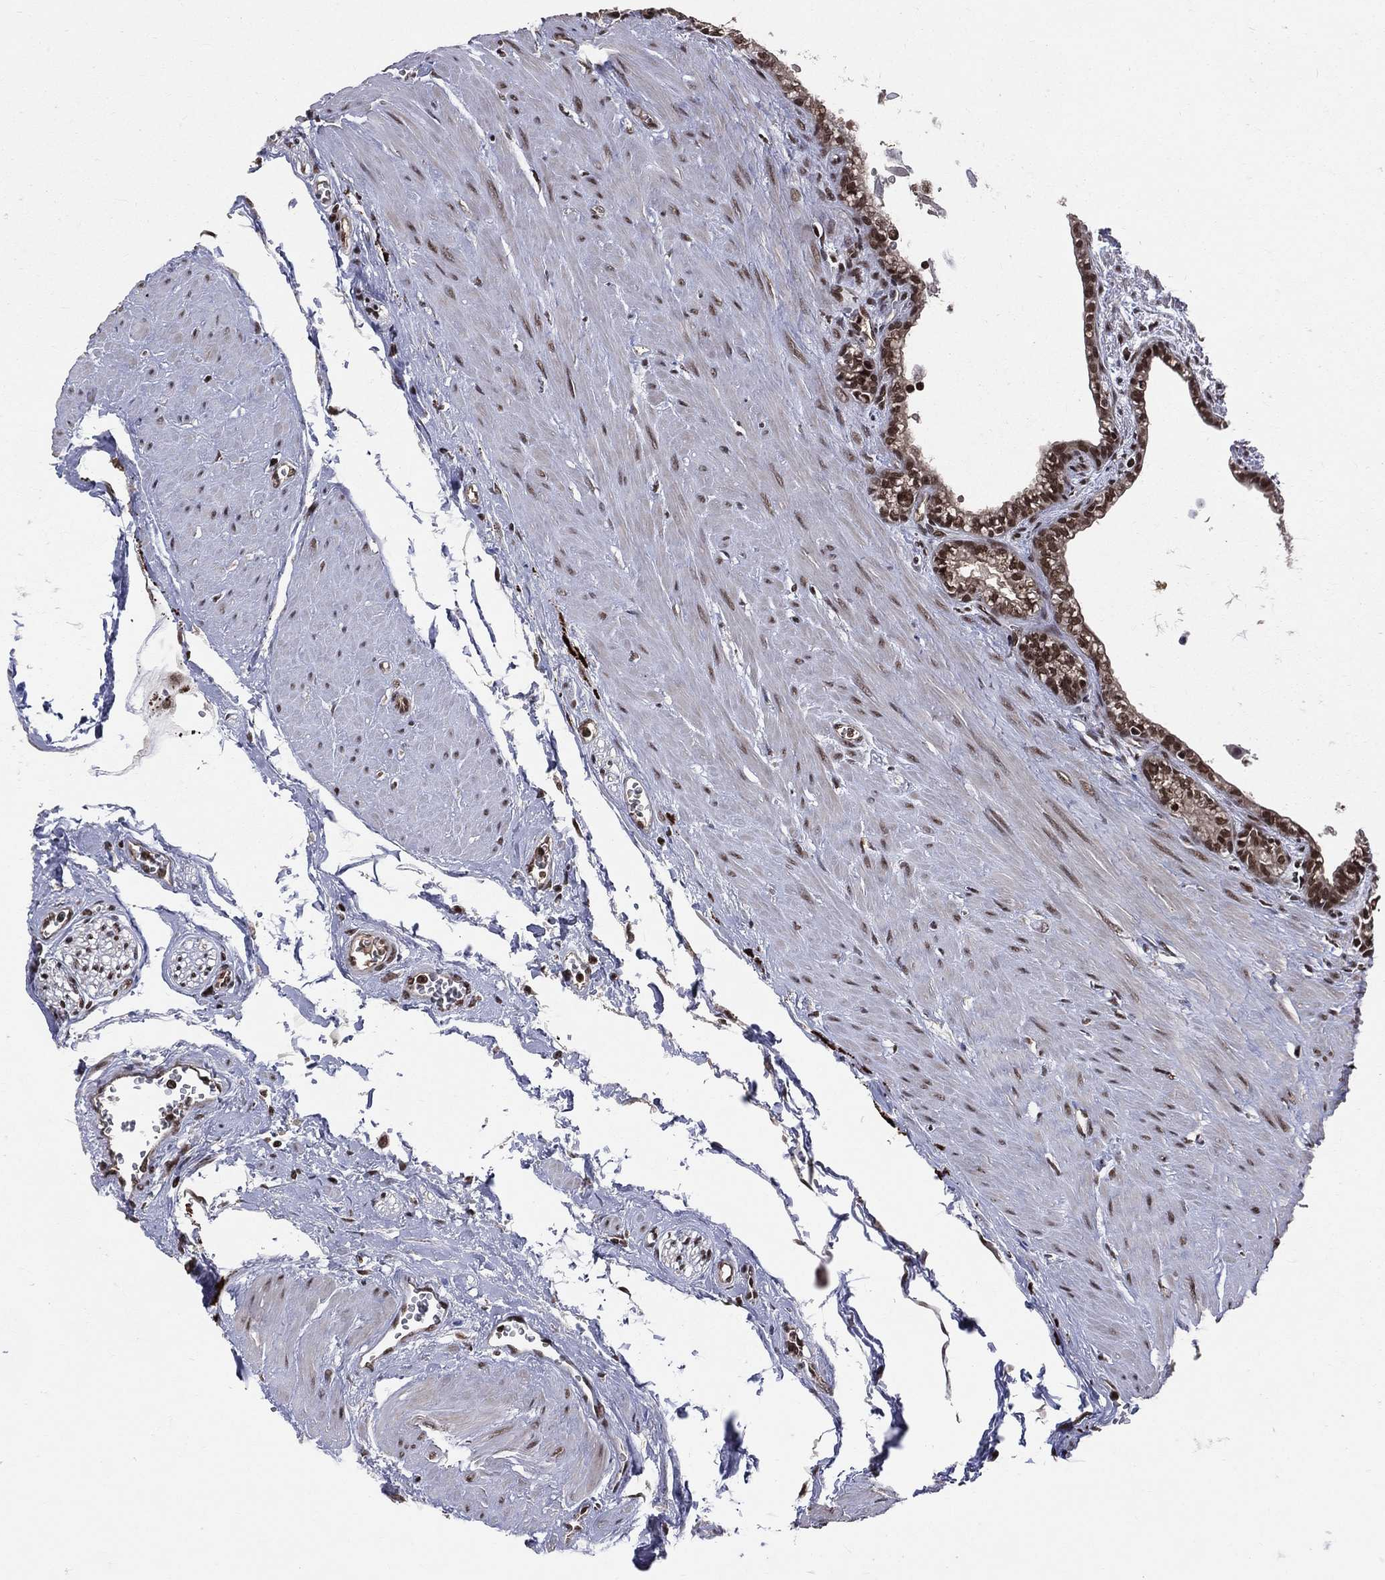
{"staining": {"intensity": "strong", "quantity": ">75%", "location": "nuclear"}, "tissue": "seminal vesicle", "cell_type": "Glandular cells", "image_type": "normal", "snomed": [{"axis": "morphology", "description": "Normal tissue, NOS"}, {"axis": "morphology", "description": "Urothelial carcinoma, NOS"}, {"axis": "topography", "description": "Urinary bladder"}, {"axis": "topography", "description": "Seminal veicle"}], "caption": "A brown stain highlights strong nuclear staining of a protein in glandular cells of unremarkable seminal vesicle.", "gene": "SMC3", "patient": {"sex": "male", "age": 76}}